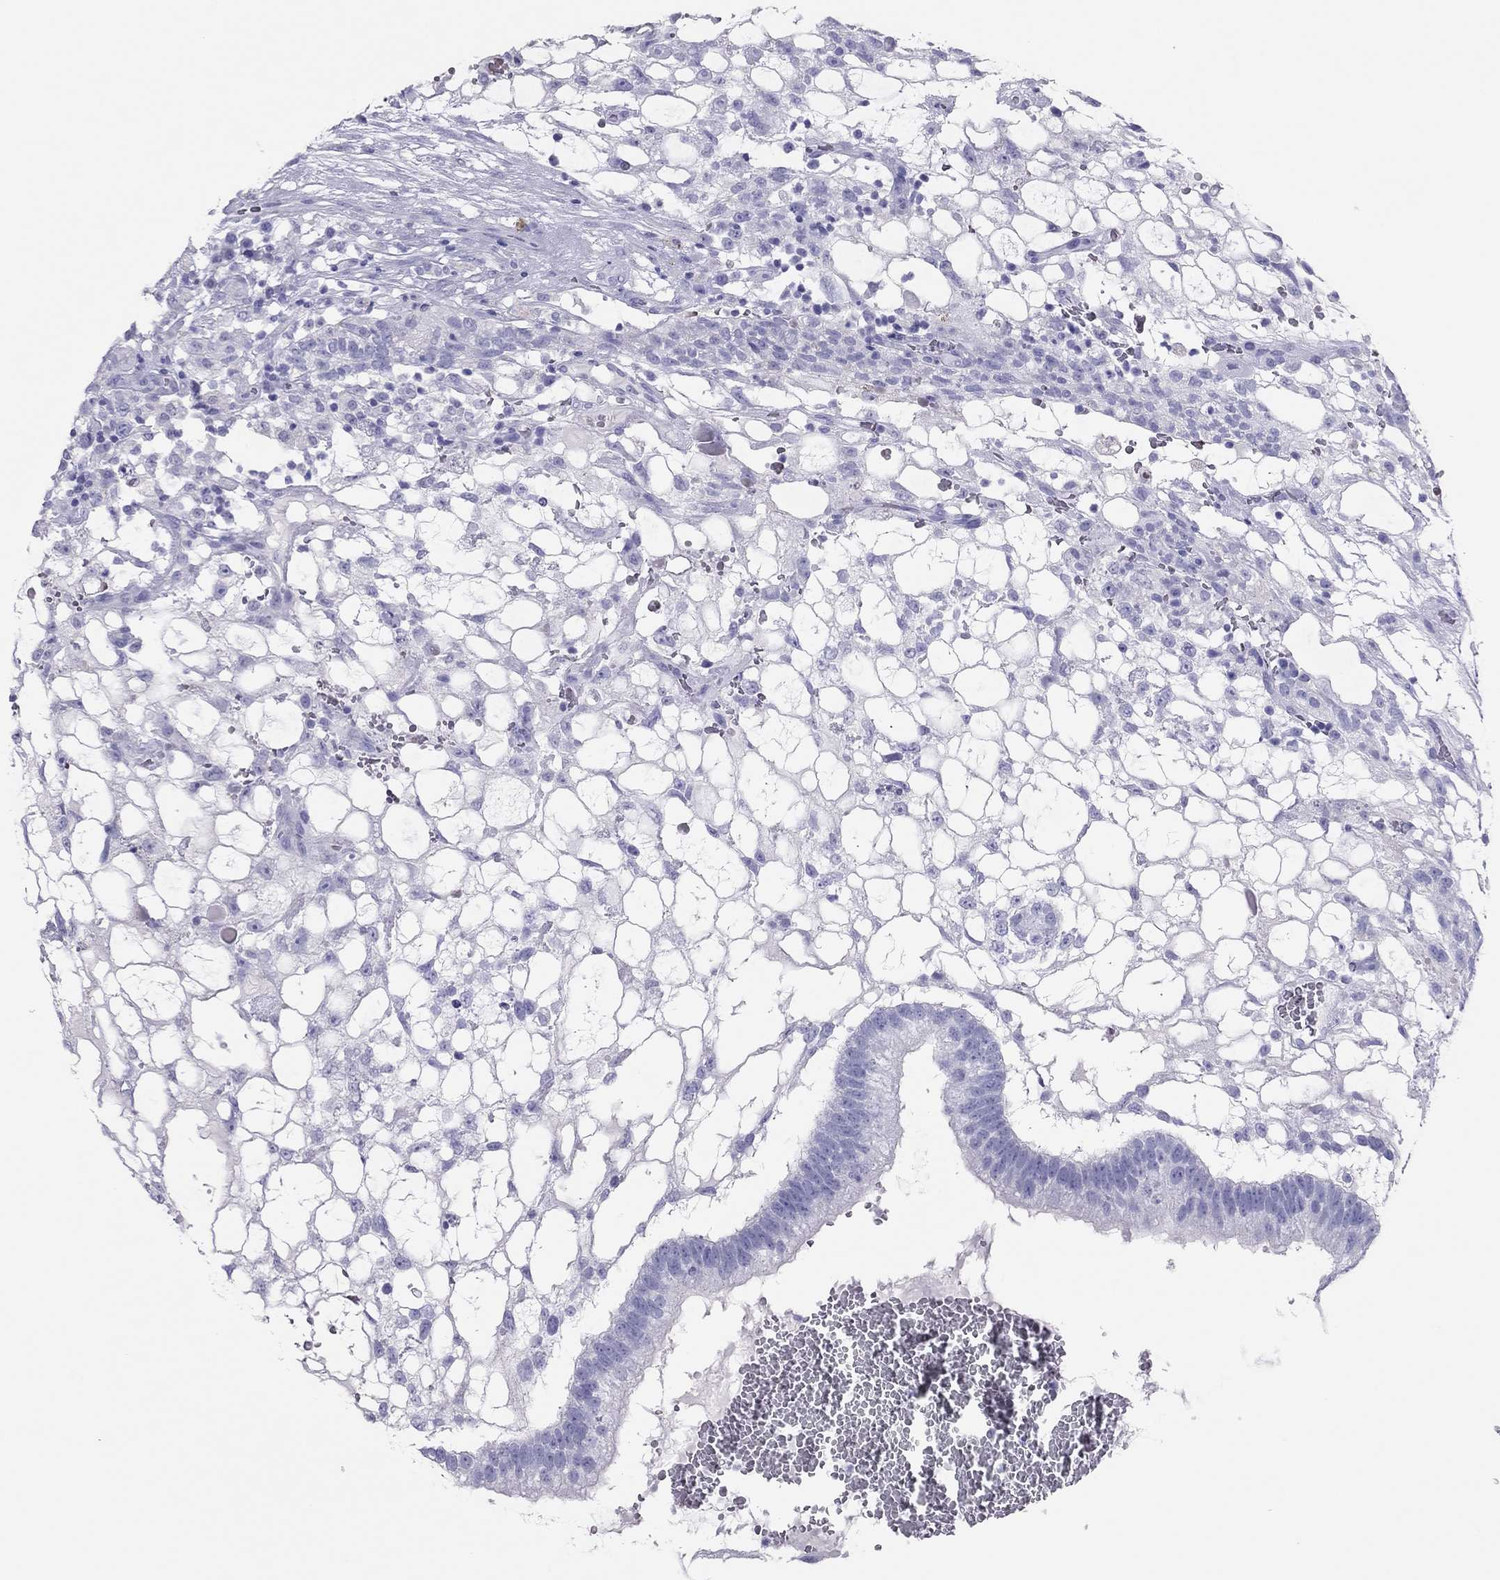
{"staining": {"intensity": "negative", "quantity": "none", "location": "none"}, "tissue": "testis cancer", "cell_type": "Tumor cells", "image_type": "cancer", "snomed": [{"axis": "morphology", "description": "Normal tissue, NOS"}, {"axis": "morphology", "description": "Carcinoma, Embryonal, NOS"}, {"axis": "topography", "description": "Testis"}, {"axis": "topography", "description": "Epididymis"}], "caption": "This is an immunohistochemistry image of human testis cancer. There is no staining in tumor cells.", "gene": "TSHB", "patient": {"sex": "male", "age": 32}}